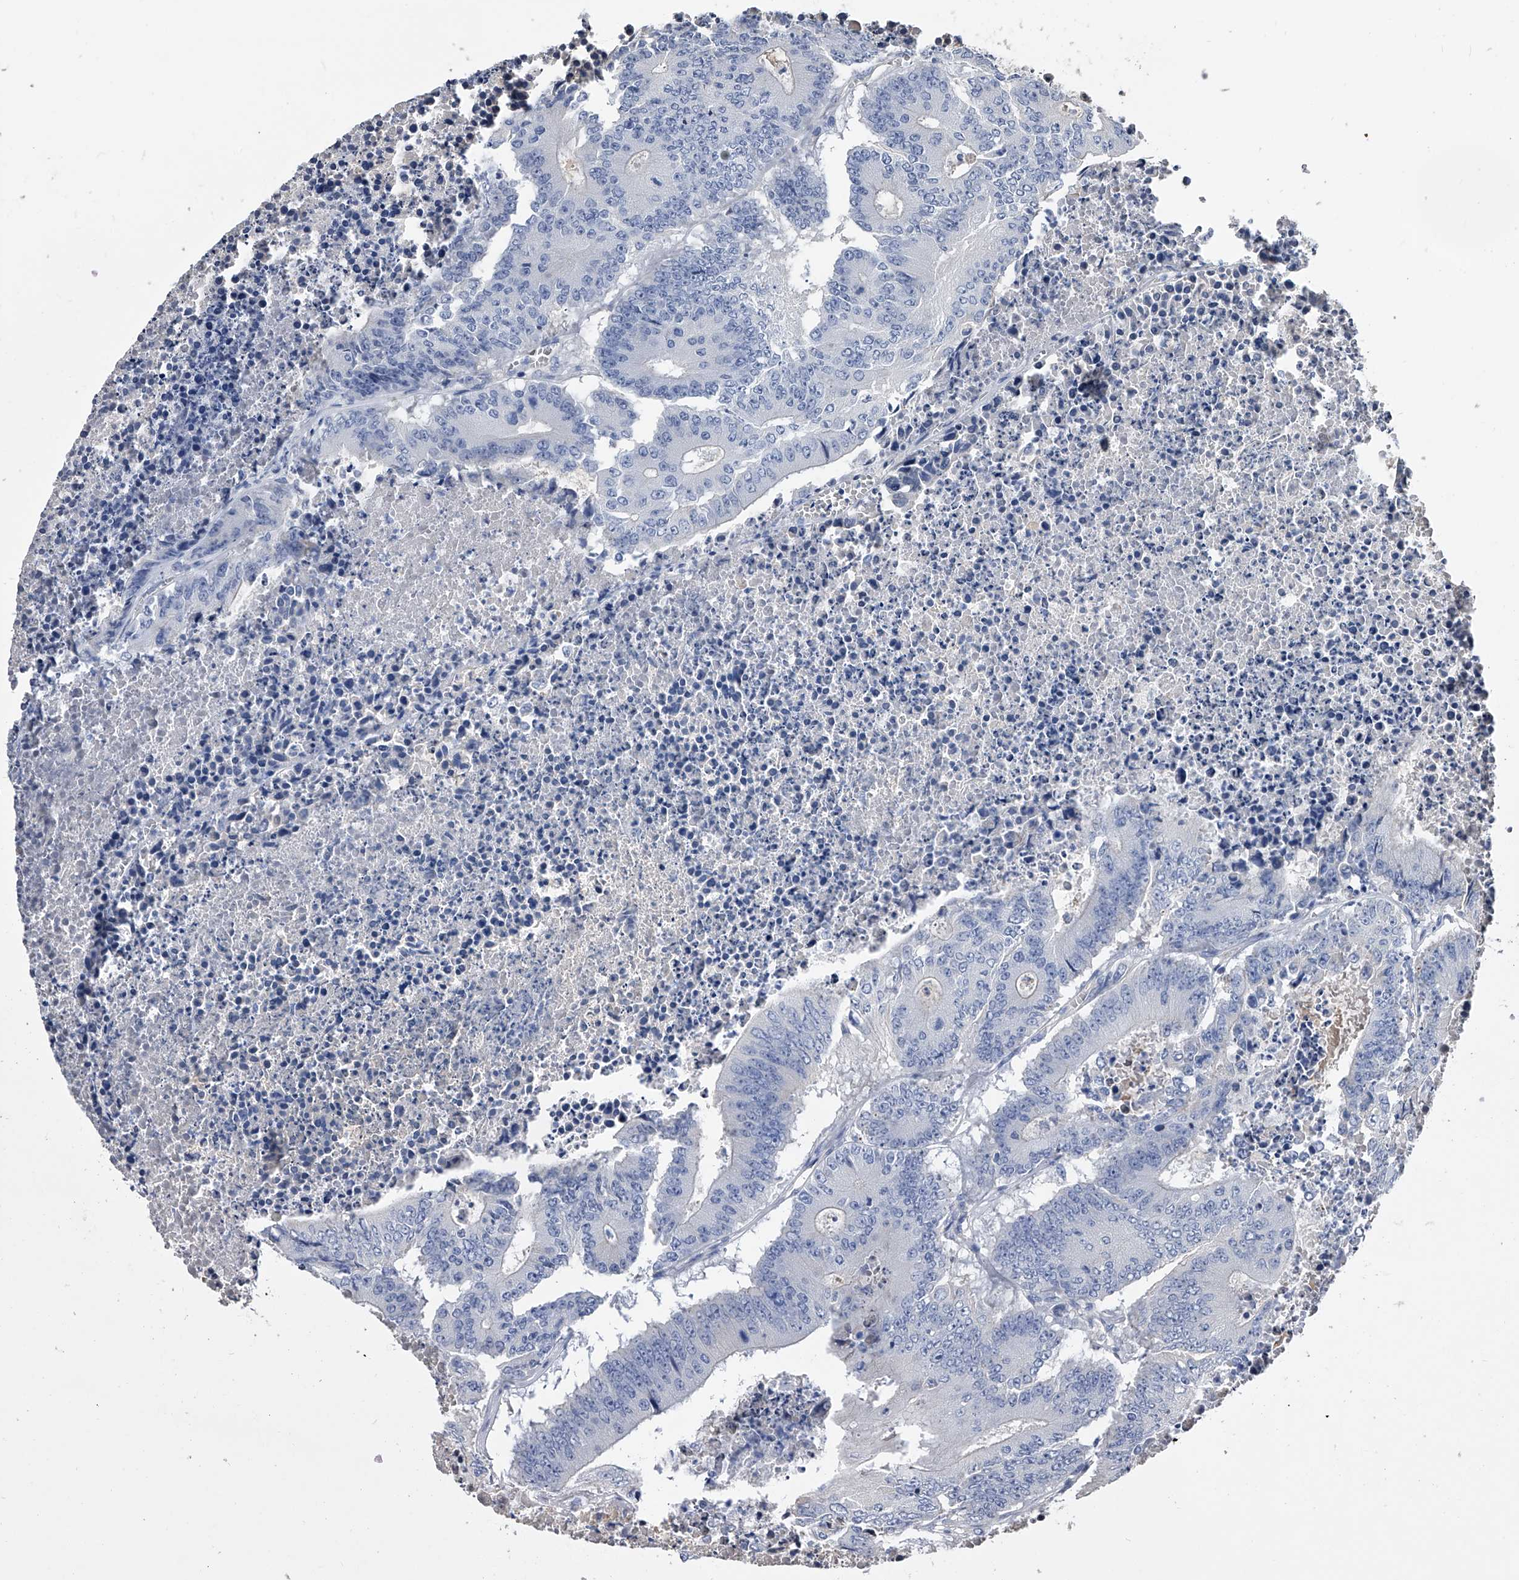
{"staining": {"intensity": "negative", "quantity": "none", "location": "none"}, "tissue": "colorectal cancer", "cell_type": "Tumor cells", "image_type": "cancer", "snomed": [{"axis": "morphology", "description": "Adenocarcinoma, NOS"}, {"axis": "topography", "description": "Colon"}], "caption": "Micrograph shows no significant protein positivity in tumor cells of adenocarcinoma (colorectal).", "gene": "EFCAB7", "patient": {"sex": "male", "age": 87}}